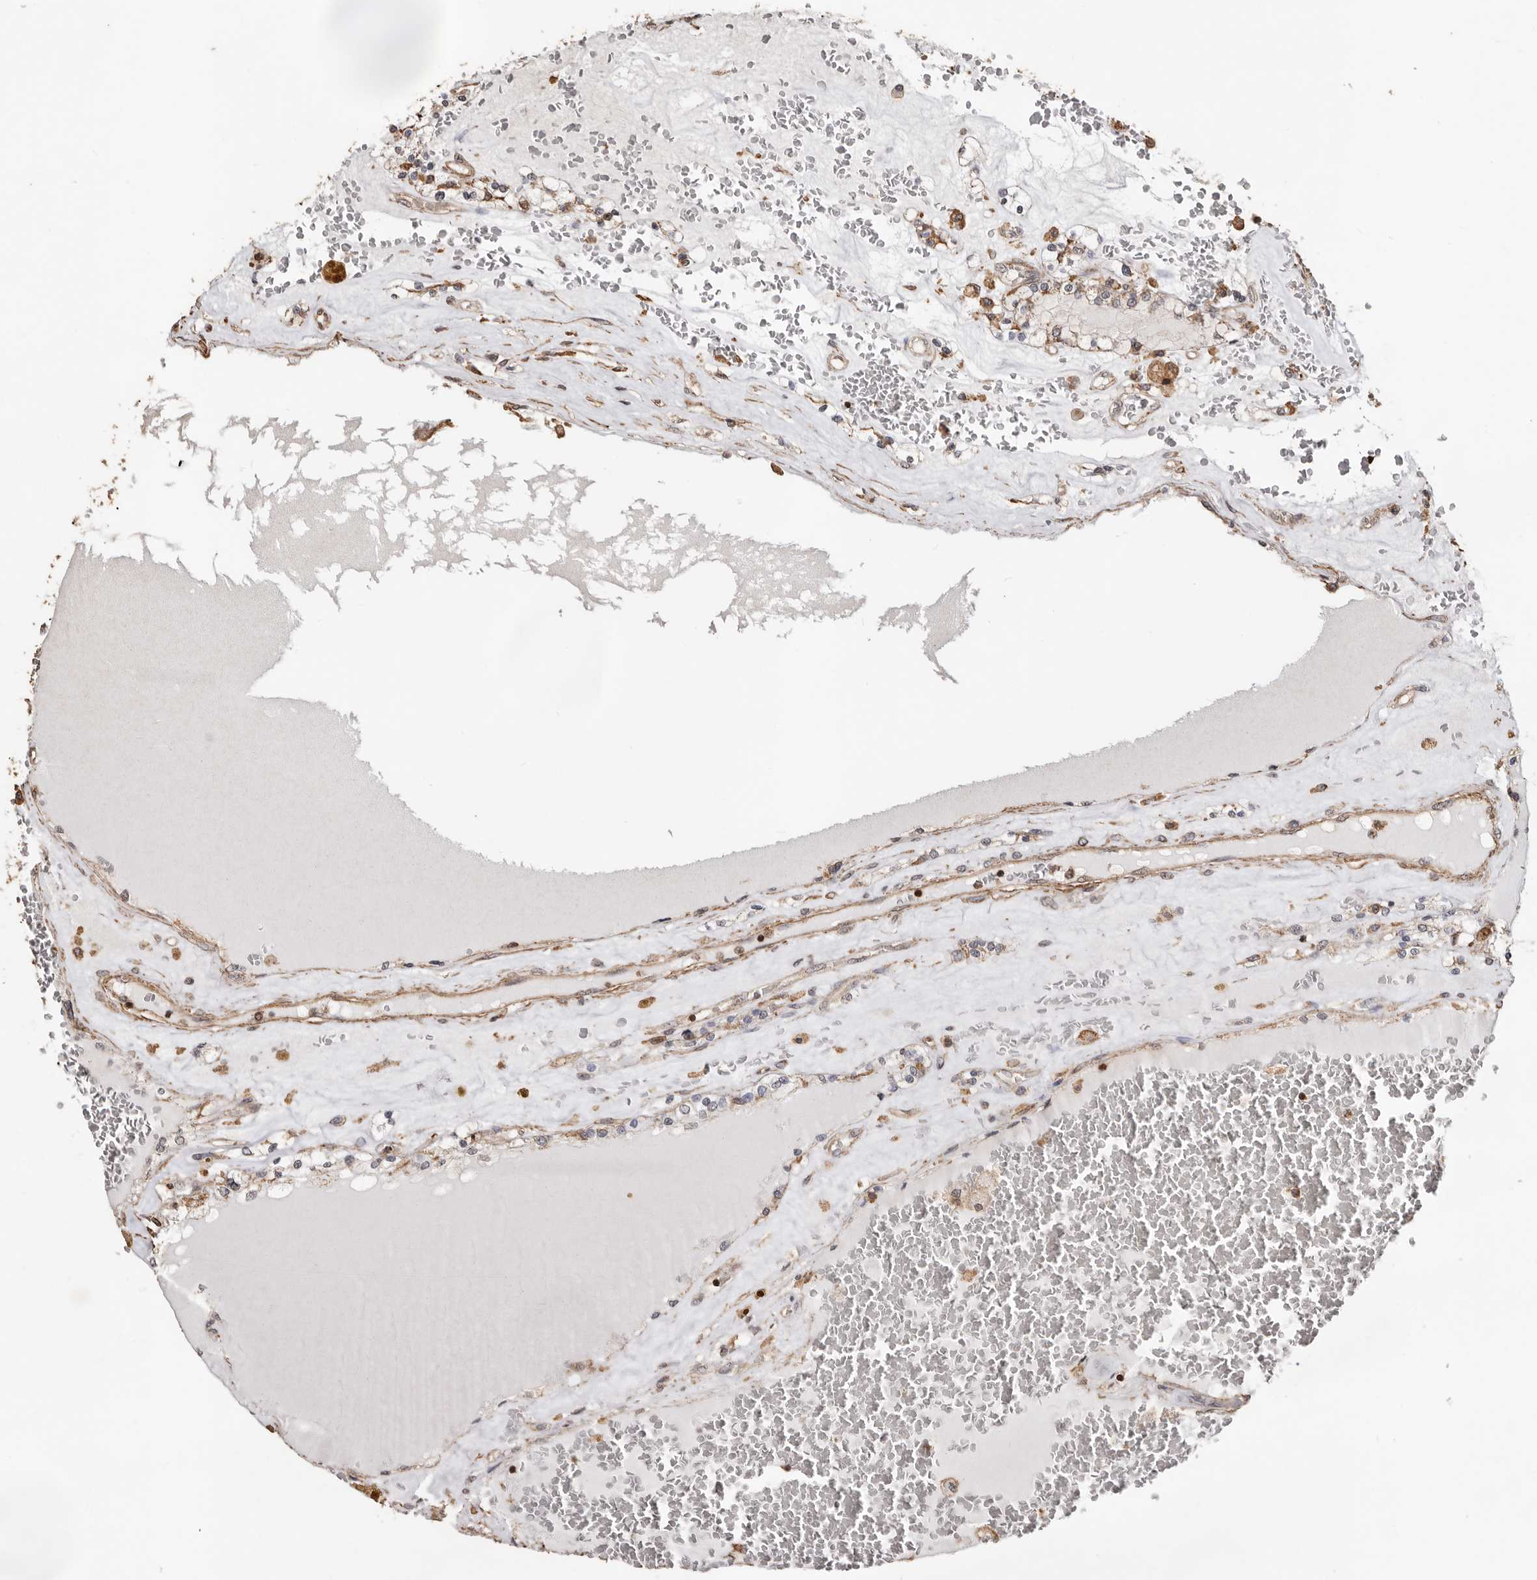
{"staining": {"intensity": "negative", "quantity": "none", "location": "none"}, "tissue": "renal cancer", "cell_type": "Tumor cells", "image_type": "cancer", "snomed": [{"axis": "morphology", "description": "Adenocarcinoma, NOS"}, {"axis": "topography", "description": "Kidney"}], "caption": "The histopathology image displays no staining of tumor cells in renal cancer.", "gene": "GSK3A", "patient": {"sex": "female", "age": 56}}